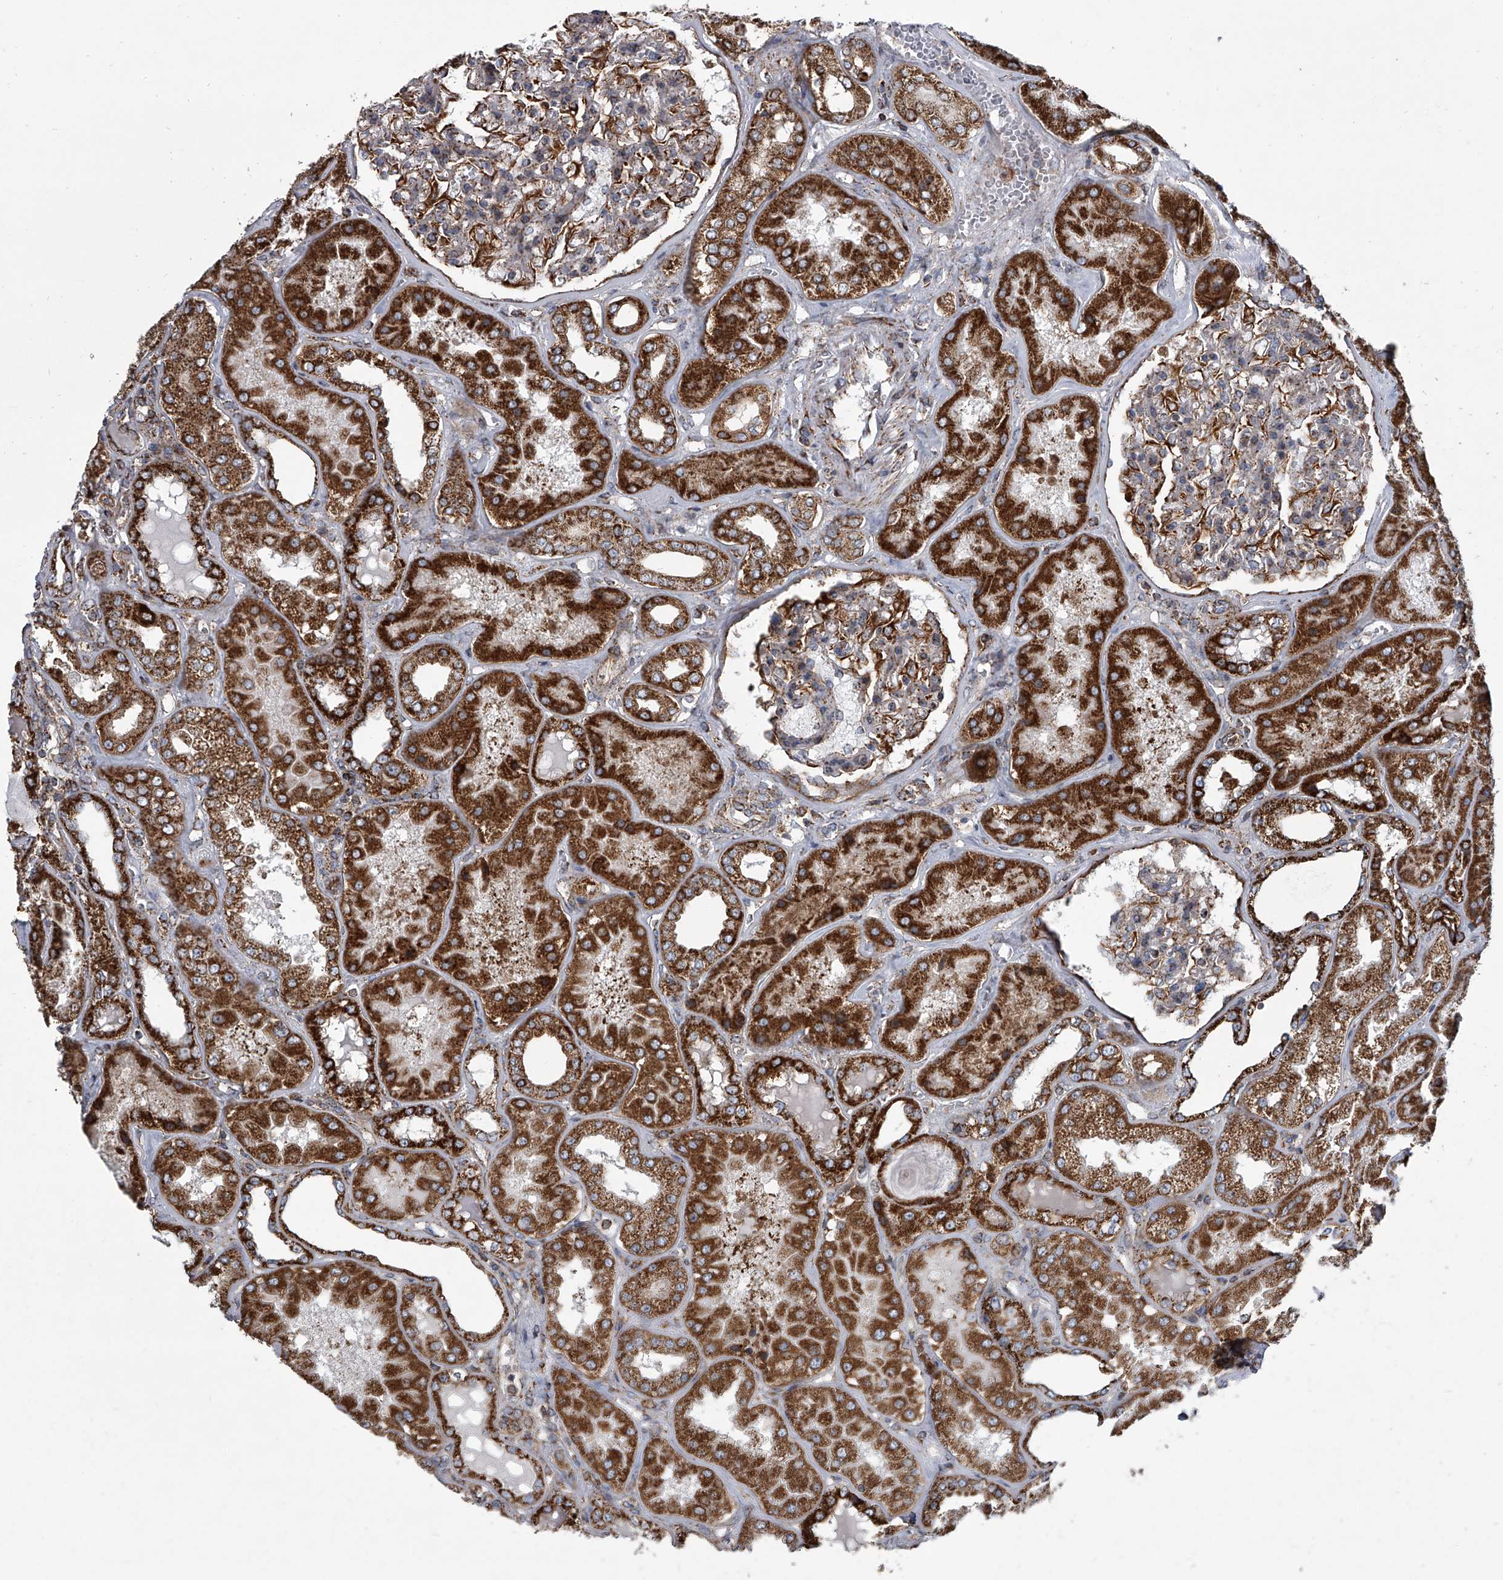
{"staining": {"intensity": "moderate", "quantity": ">75%", "location": "cytoplasmic/membranous"}, "tissue": "kidney", "cell_type": "Cells in glomeruli", "image_type": "normal", "snomed": [{"axis": "morphology", "description": "Normal tissue, NOS"}, {"axis": "topography", "description": "Kidney"}], "caption": "Cells in glomeruli reveal medium levels of moderate cytoplasmic/membranous staining in approximately >75% of cells in benign human kidney.", "gene": "ZC3H15", "patient": {"sex": "female", "age": 56}}